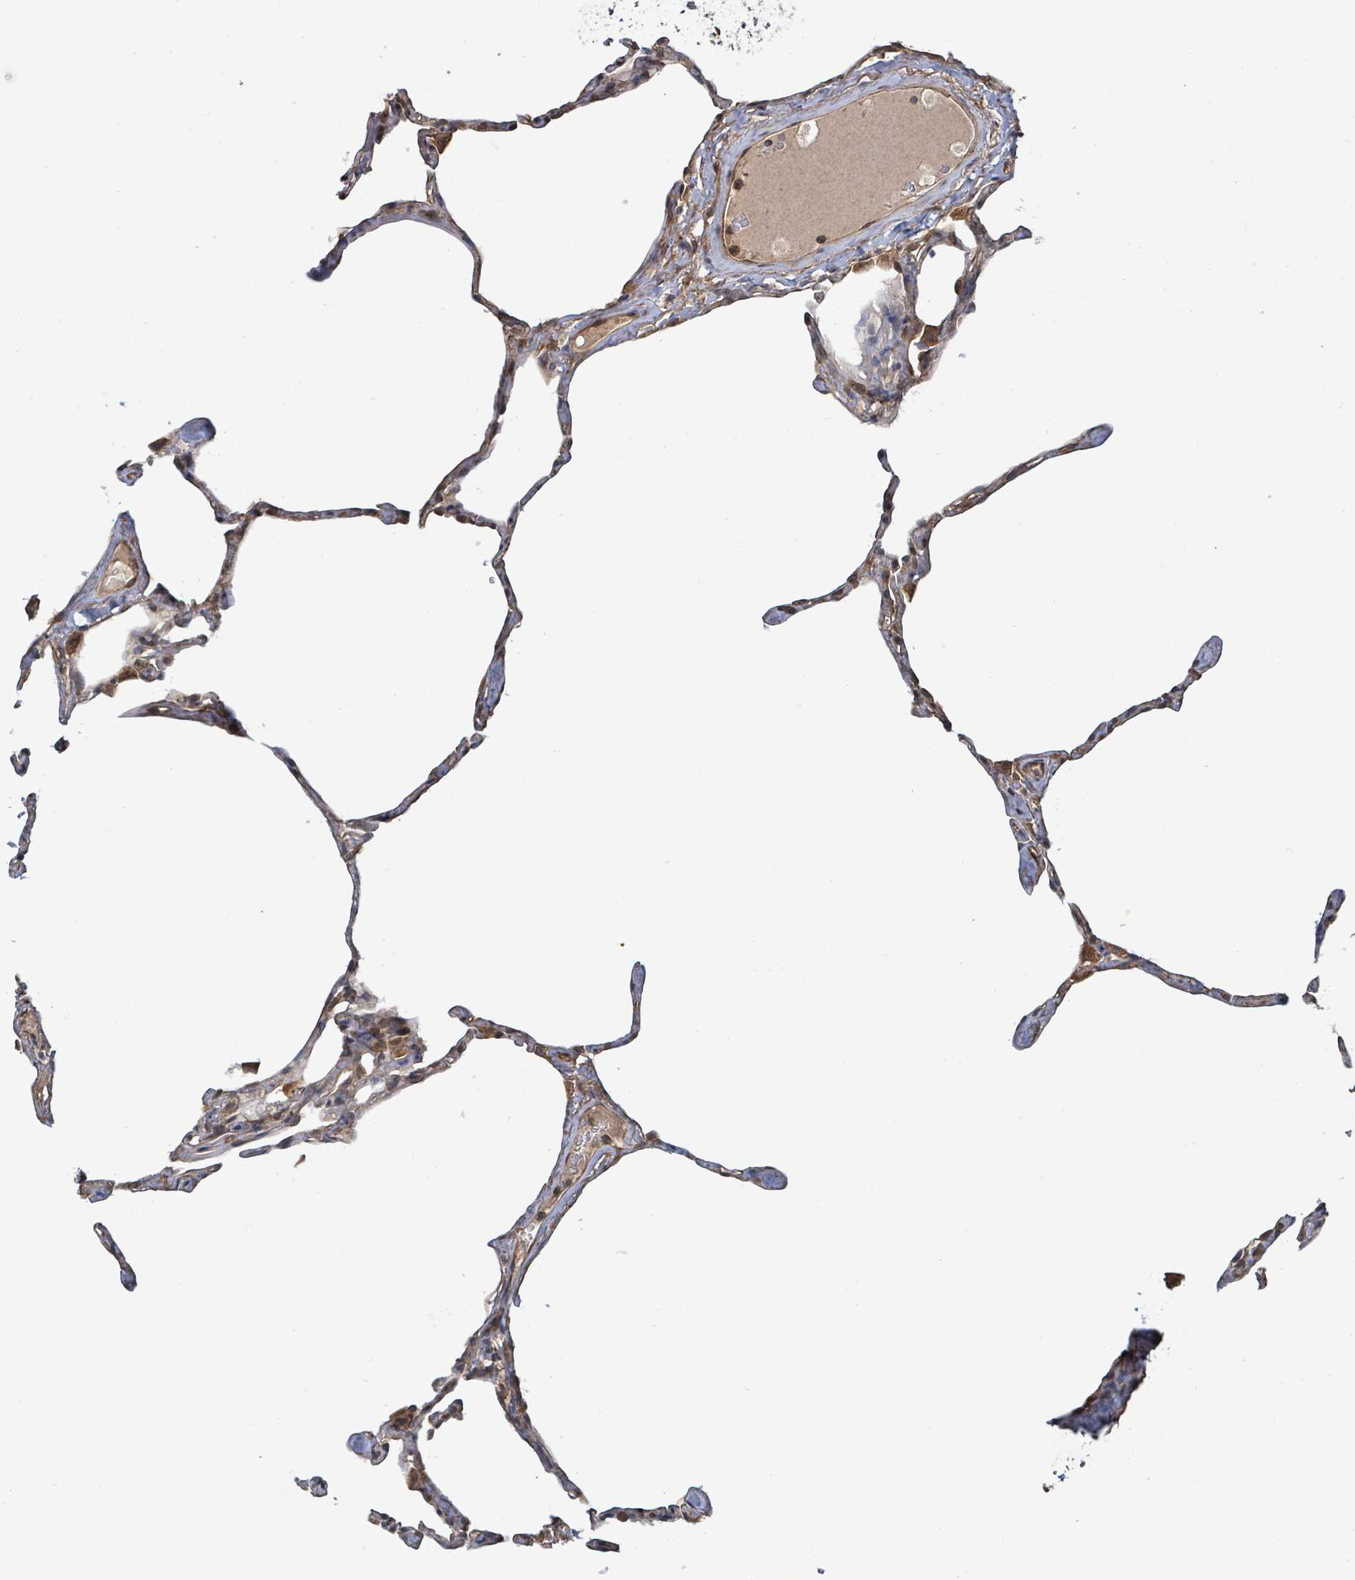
{"staining": {"intensity": "moderate", "quantity": "<25%", "location": "cytoplasmic/membranous"}, "tissue": "lung", "cell_type": "Alveolar cells", "image_type": "normal", "snomed": [{"axis": "morphology", "description": "Normal tissue, NOS"}, {"axis": "topography", "description": "Lung"}], "caption": "Protein staining demonstrates moderate cytoplasmic/membranous expression in about <25% of alveolar cells in normal lung.", "gene": "ARPIN", "patient": {"sex": "male", "age": 65}}